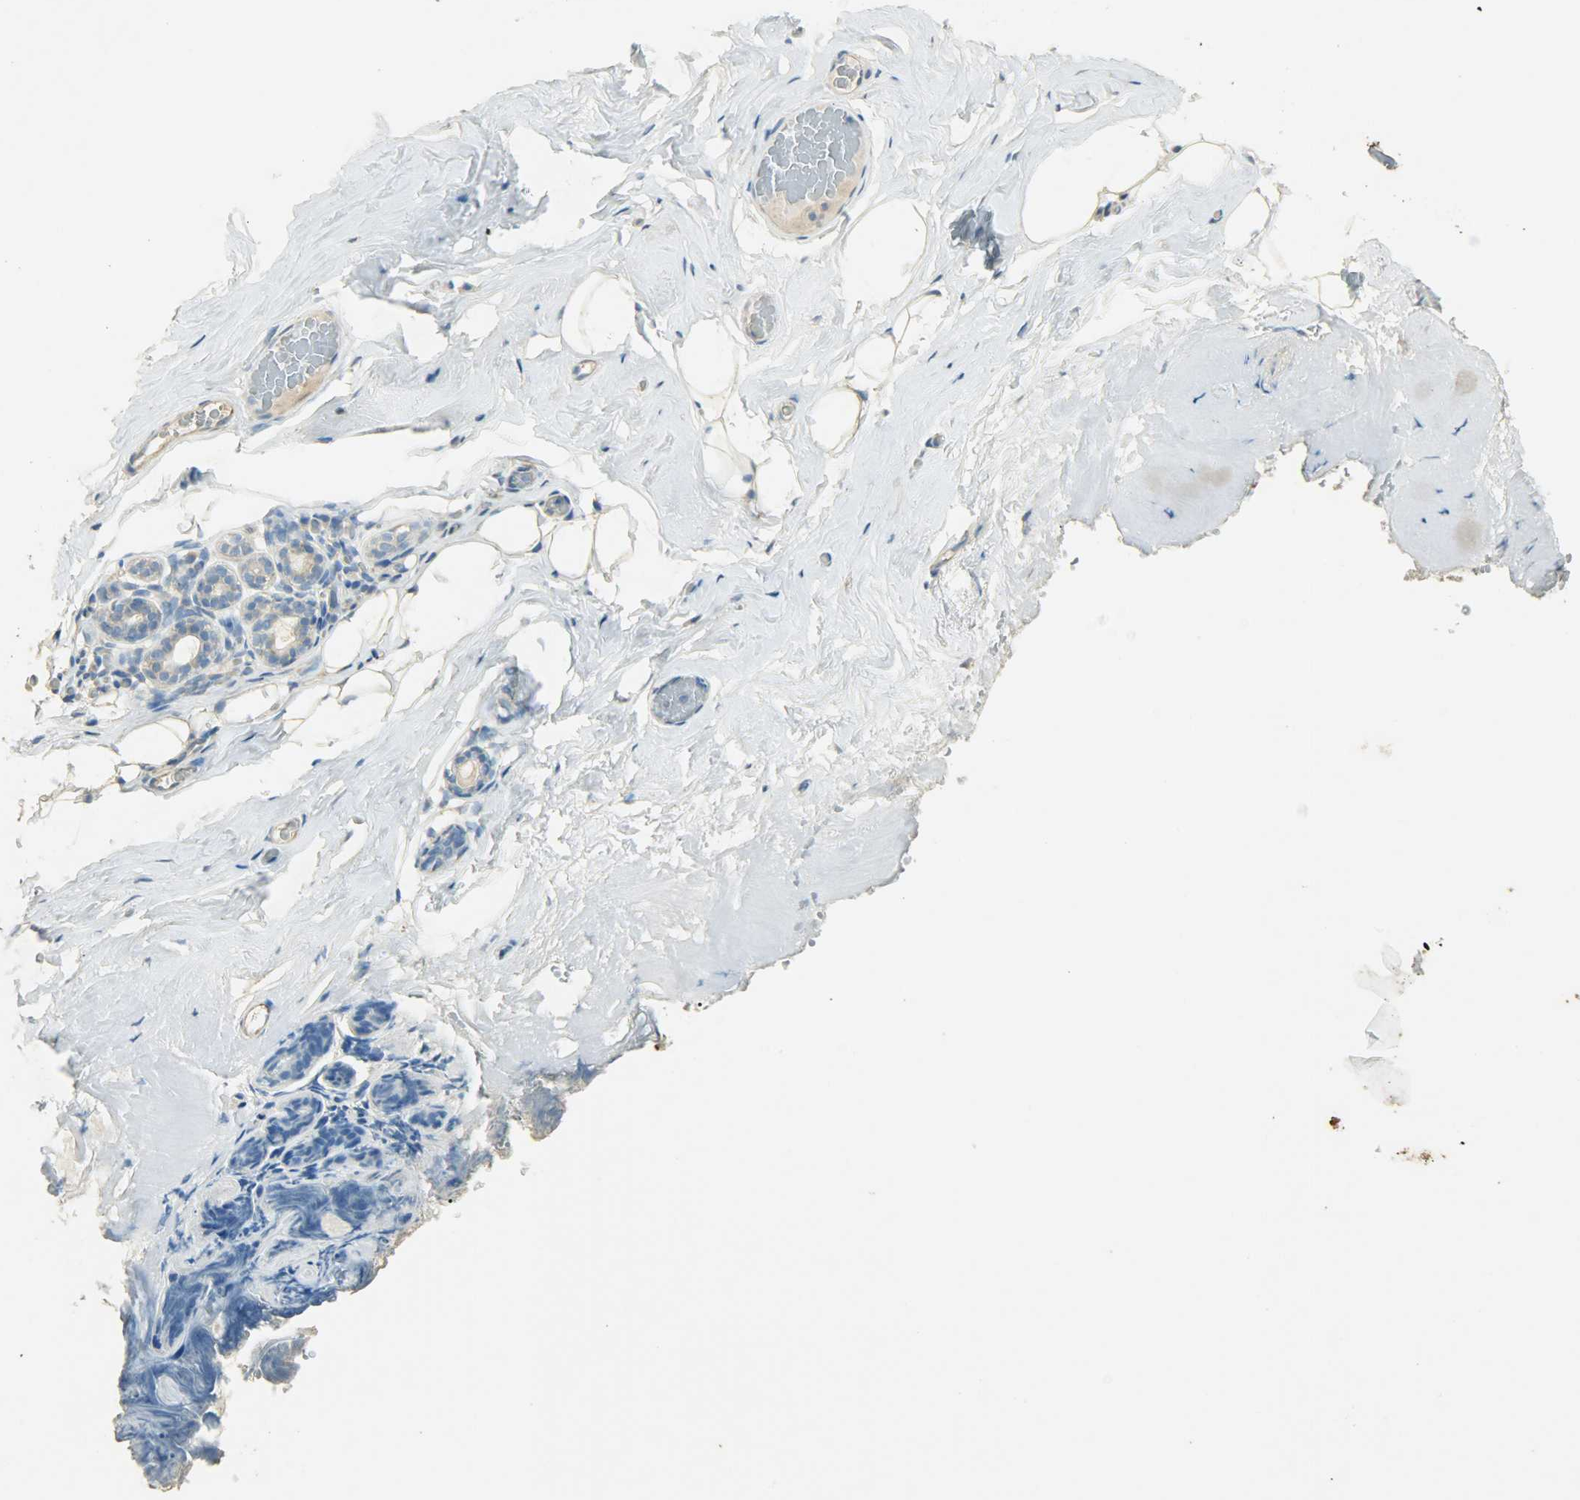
{"staining": {"intensity": "negative", "quantity": "none", "location": "none"}, "tissue": "breast", "cell_type": "Adipocytes", "image_type": "normal", "snomed": [{"axis": "morphology", "description": "Normal tissue, NOS"}, {"axis": "topography", "description": "Breast"}, {"axis": "topography", "description": "Soft tissue"}], "caption": "Photomicrograph shows no protein expression in adipocytes of unremarkable breast.", "gene": "TPX2", "patient": {"sex": "female", "age": 75}}